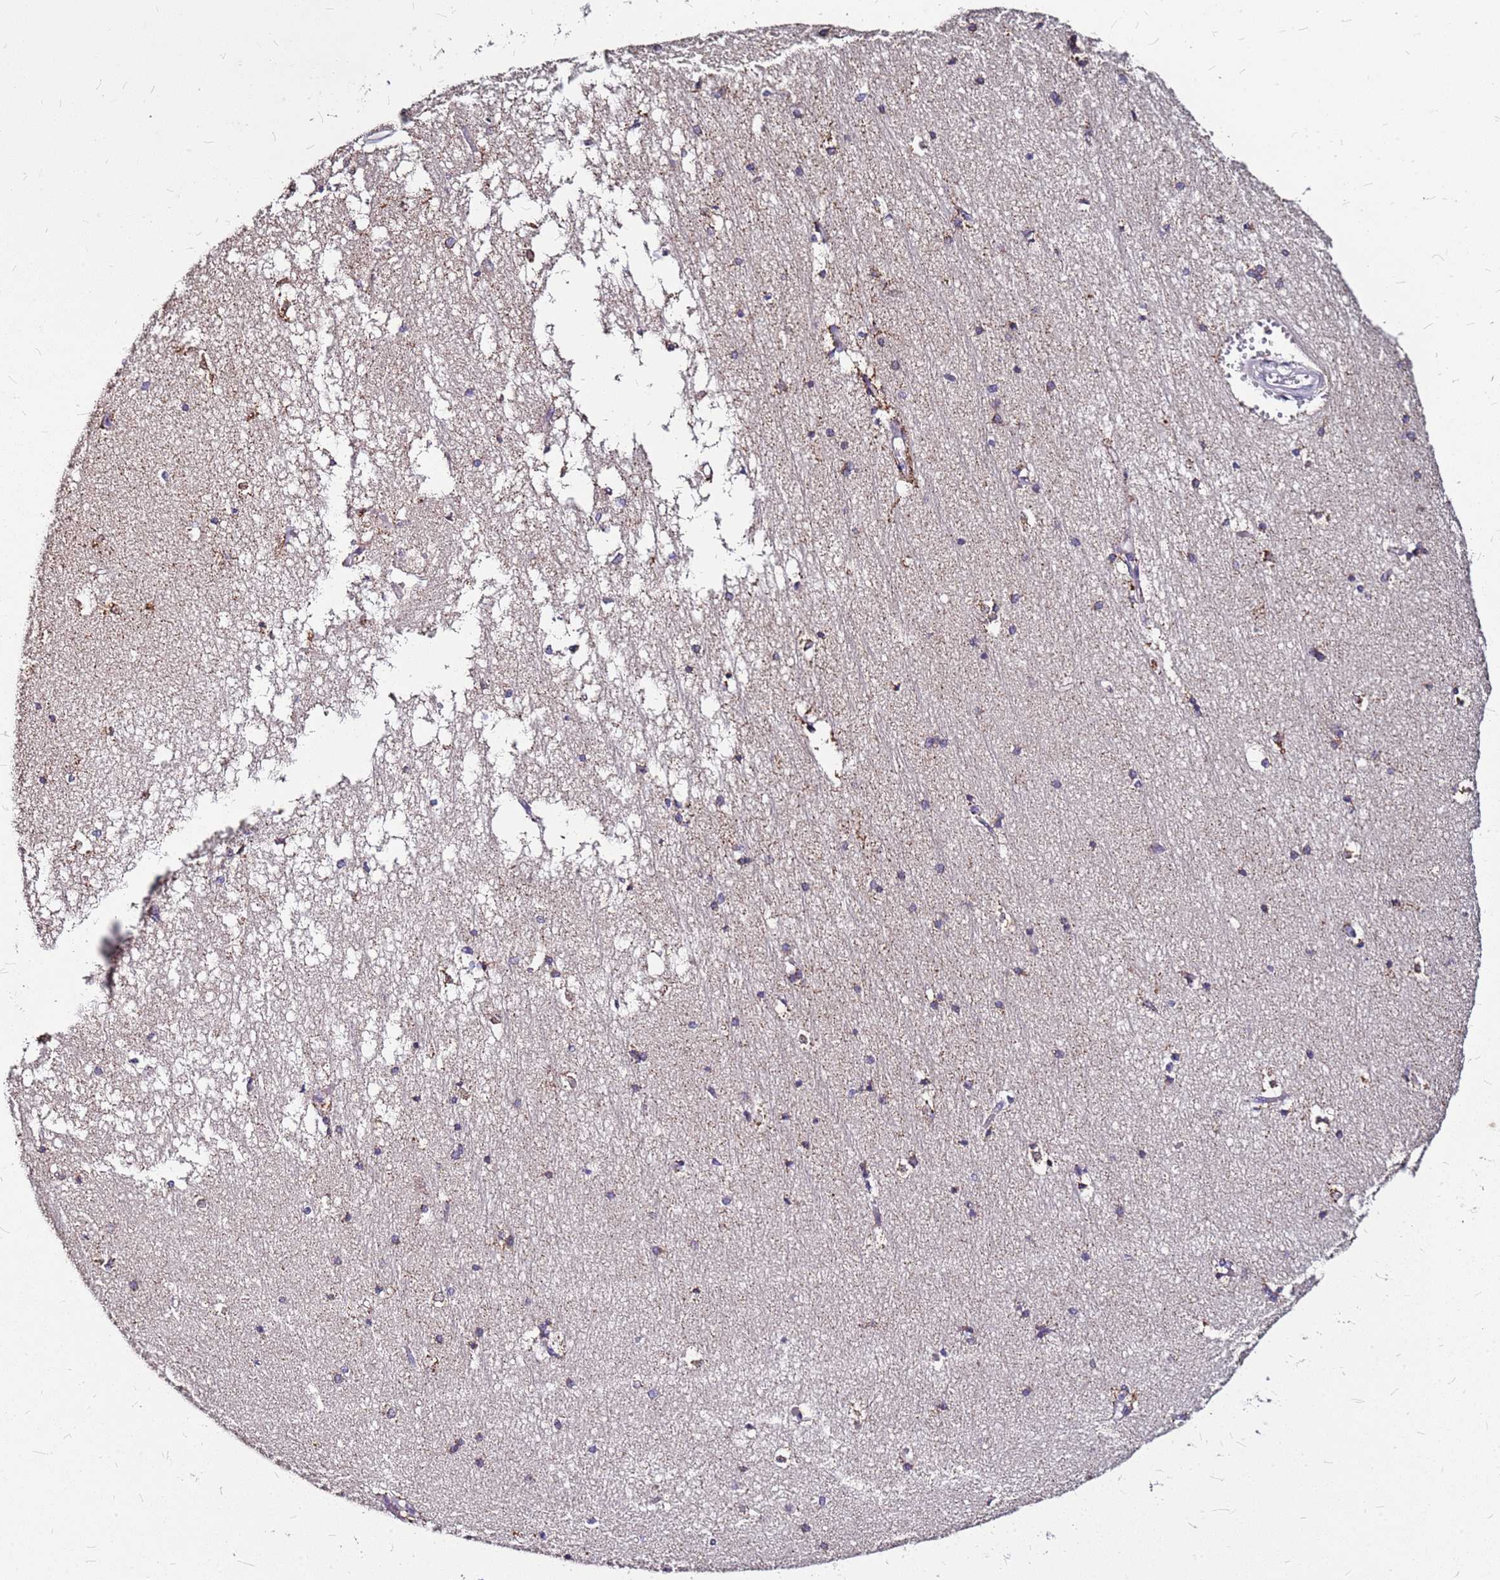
{"staining": {"intensity": "weak", "quantity": "25%-75%", "location": "cytoplasmic/membranous"}, "tissue": "hippocampus", "cell_type": "Glial cells", "image_type": "normal", "snomed": [{"axis": "morphology", "description": "Normal tissue, NOS"}, {"axis": "topography", "description": "Hippocampus"}], "caption": "Hippocampus stained for a protein displays weak cytoplasmic/membranous positivity in glial cells.", "gene": "DCDC2C", "patient": {"sex": "male", "age": 45}}